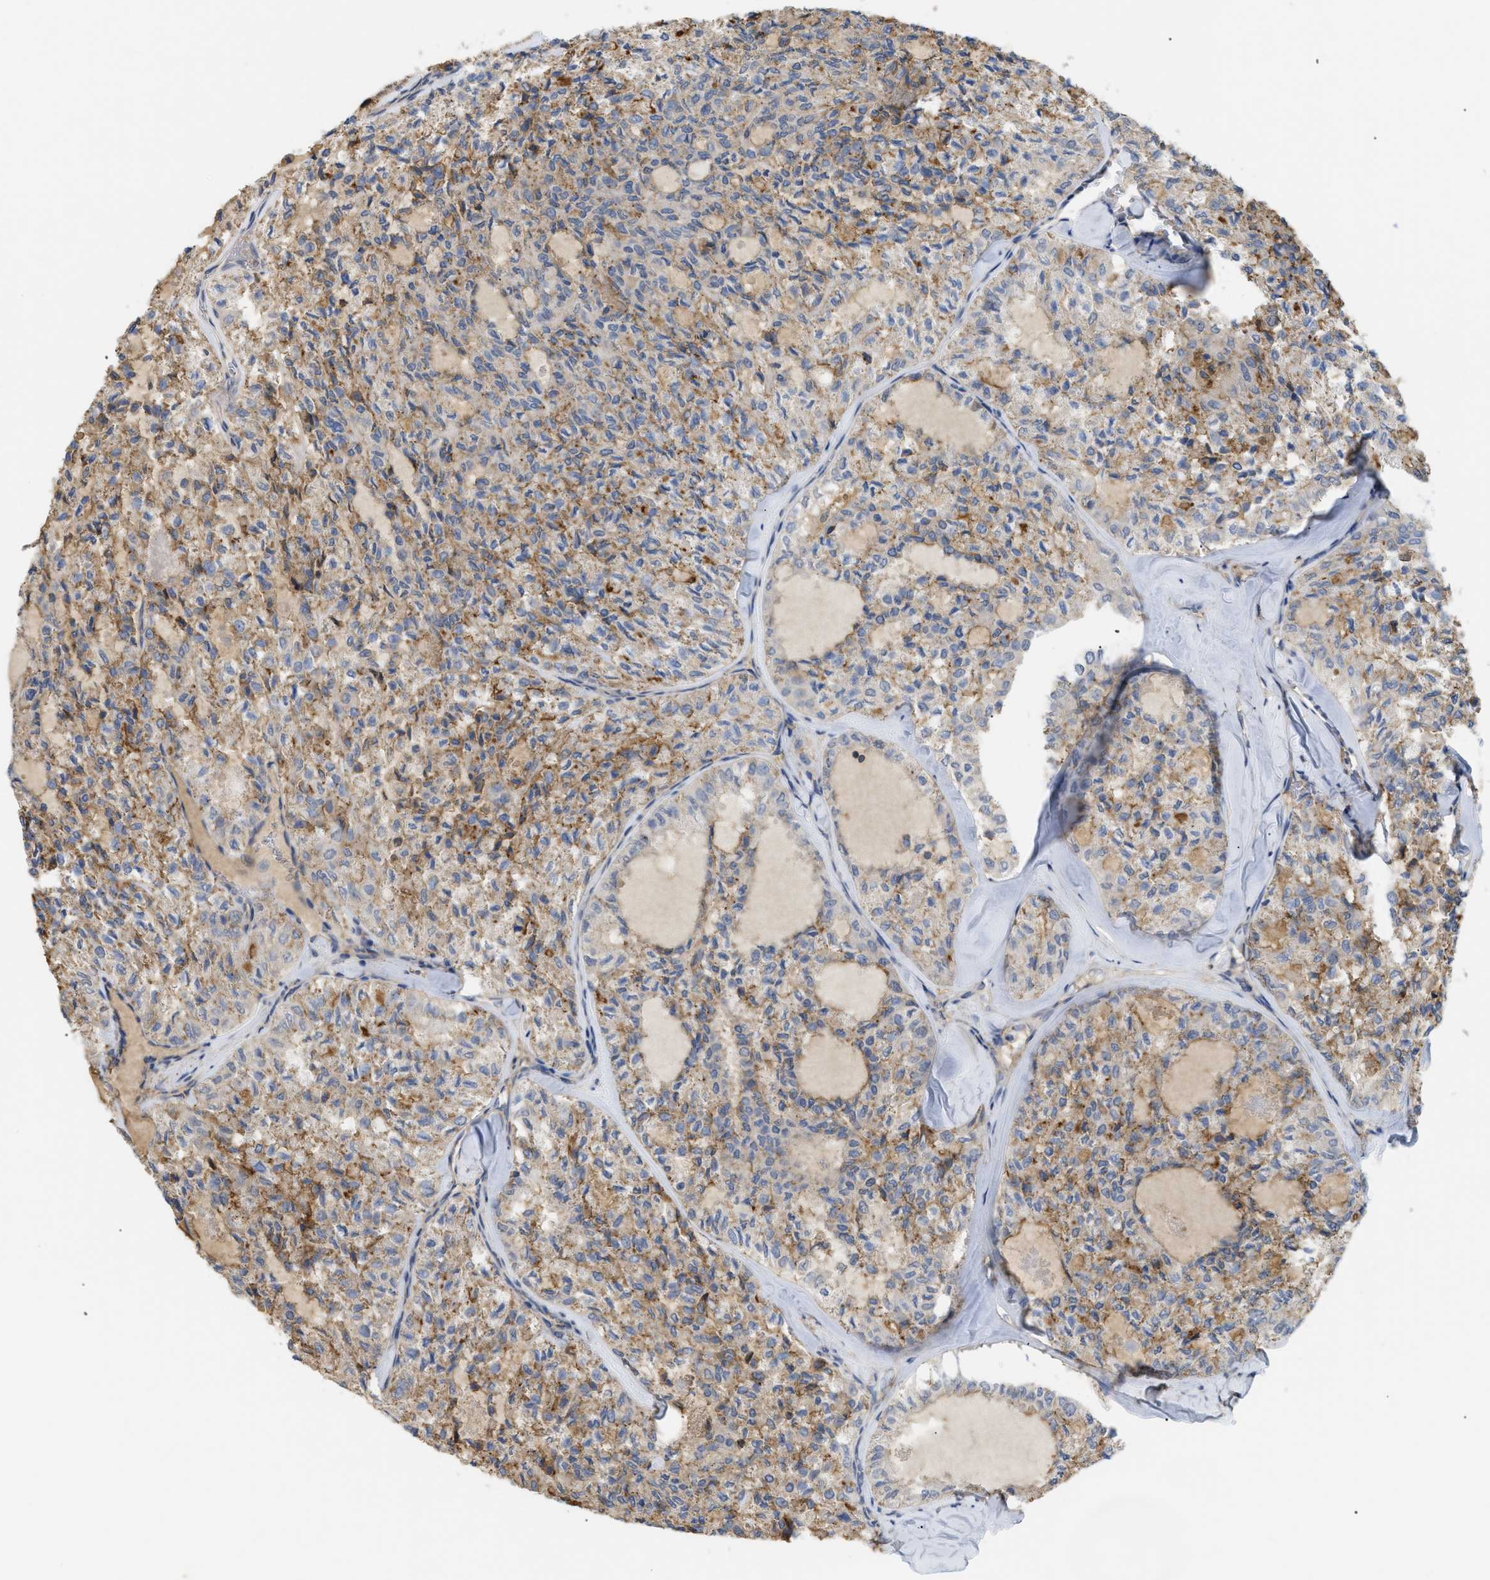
{"staining": {"intensity": "moderate", "quantity": ">75%", "location": "cytoplasmic/membranous"}, "tissue": "thyroid cancer", "cell_type": "Tumor cells", "image_type": "cancer", "snomed": [{"axis": "morphology", "description": "Follicular adenoma carcinoma, NOS"}, {"axis": "topography", "description": "Thyroid gland"}], "caption": "Immunohistochemical staining of follicular adenoma carcinoma (thyroid) demonstrates moderate cytoplasmic/membranous protein staining in approximately >75% of tumor cells.", "gene": "ANXA4", "patient": {"sex": "male", "age": 75}}